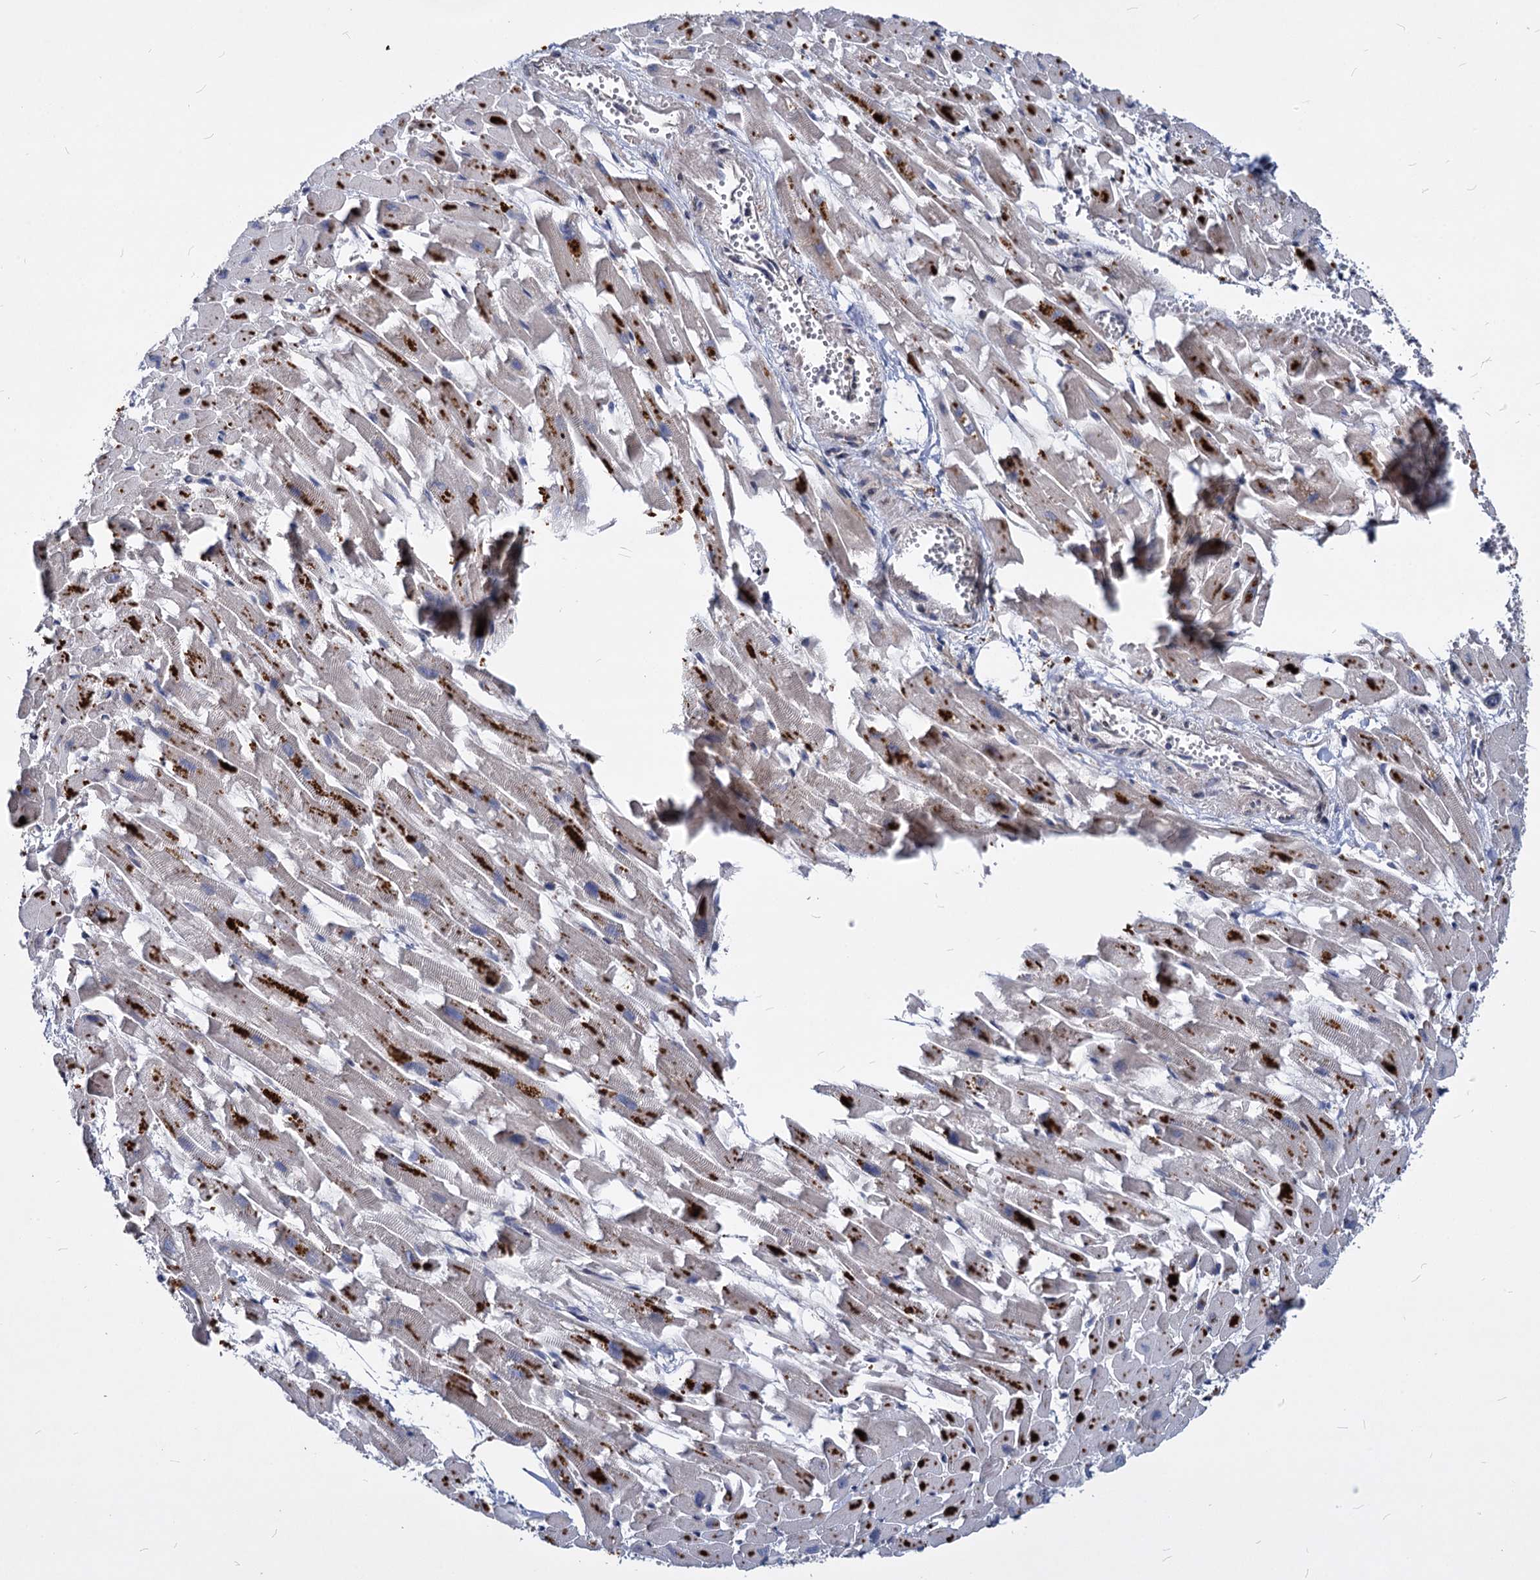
{"staining": {"intensity": "negative", "quantity": "none", "location": "none"}, "tissue": "heart muscle", "cell_type": "Cardiomyocytes", "image_type": "normal", "snomed": [{"axis": "morphology", "description": "Normal tissue, NOS"}, {"axis": "topography", "description": "Heart"}], "caption": "Cardiomyocytes show no significant protein staining in benign heart muscle. Nuclei are stained in blue.", "gene": "C11orf86", "patient": {"sex": "female", "age": 64}}